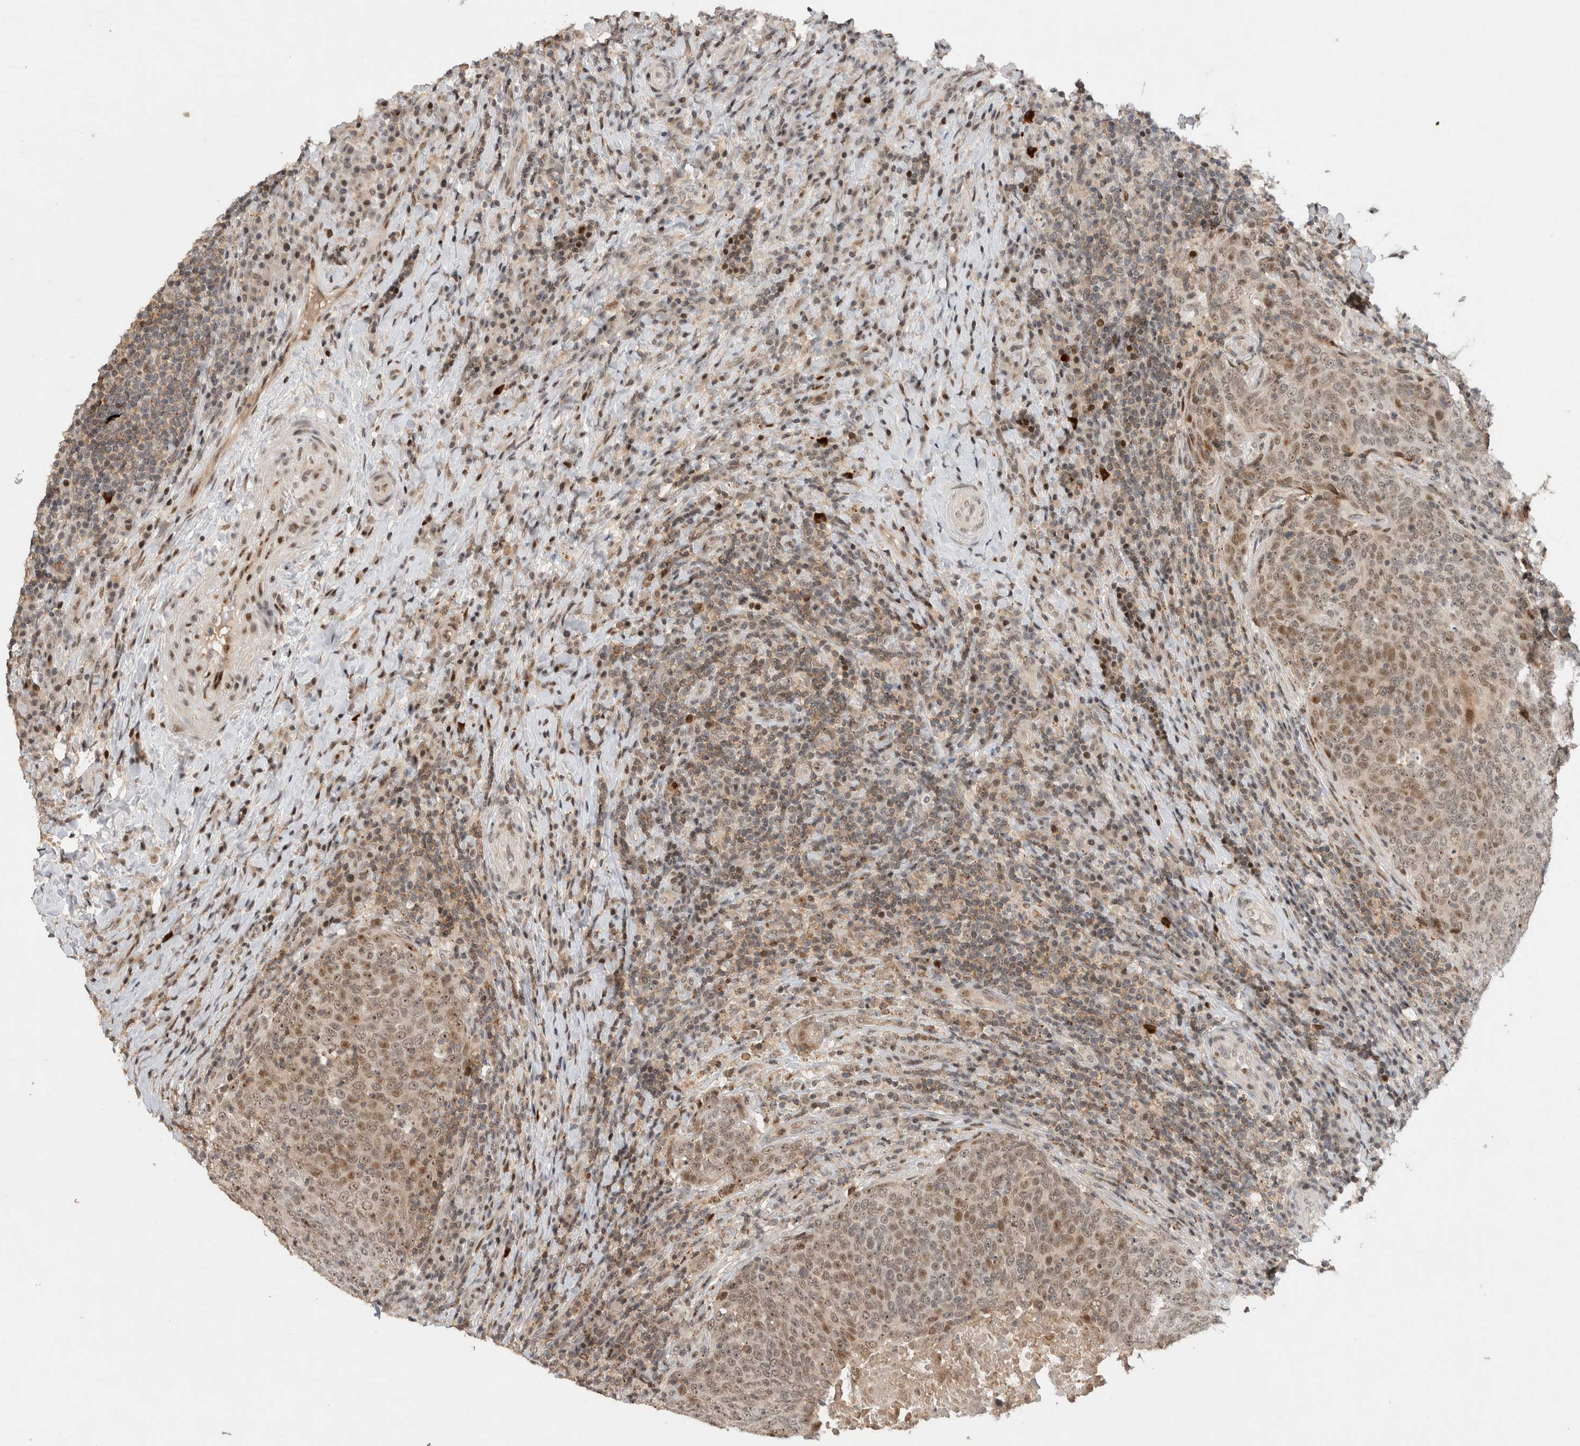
{"staining": {"intensity": "moderate", "quantity": "25%-75%", "location": "nuclear"}, "tissue": "head and neck cancer", "cell_type": "Tumor cells", "image_type": "cancer", "snomed": [{"axis": "morphology", "description": "Squamous cell carcinoma, NOS"}, {"axis": "morphology", "description": "Squamous cell carcinoma, metastatic, NOS"}, {"axis": "topography", "description": "Lymph node"}, {"axis": "topography", "description": "Head-Neck"}], "caption": "Protein staining reveals moderate nuclear positivity in about 25%-75% of tumor cells in head and neck cancer.", "gene": "ZNF521", "patient": {"sex": "male", "age": 62}}